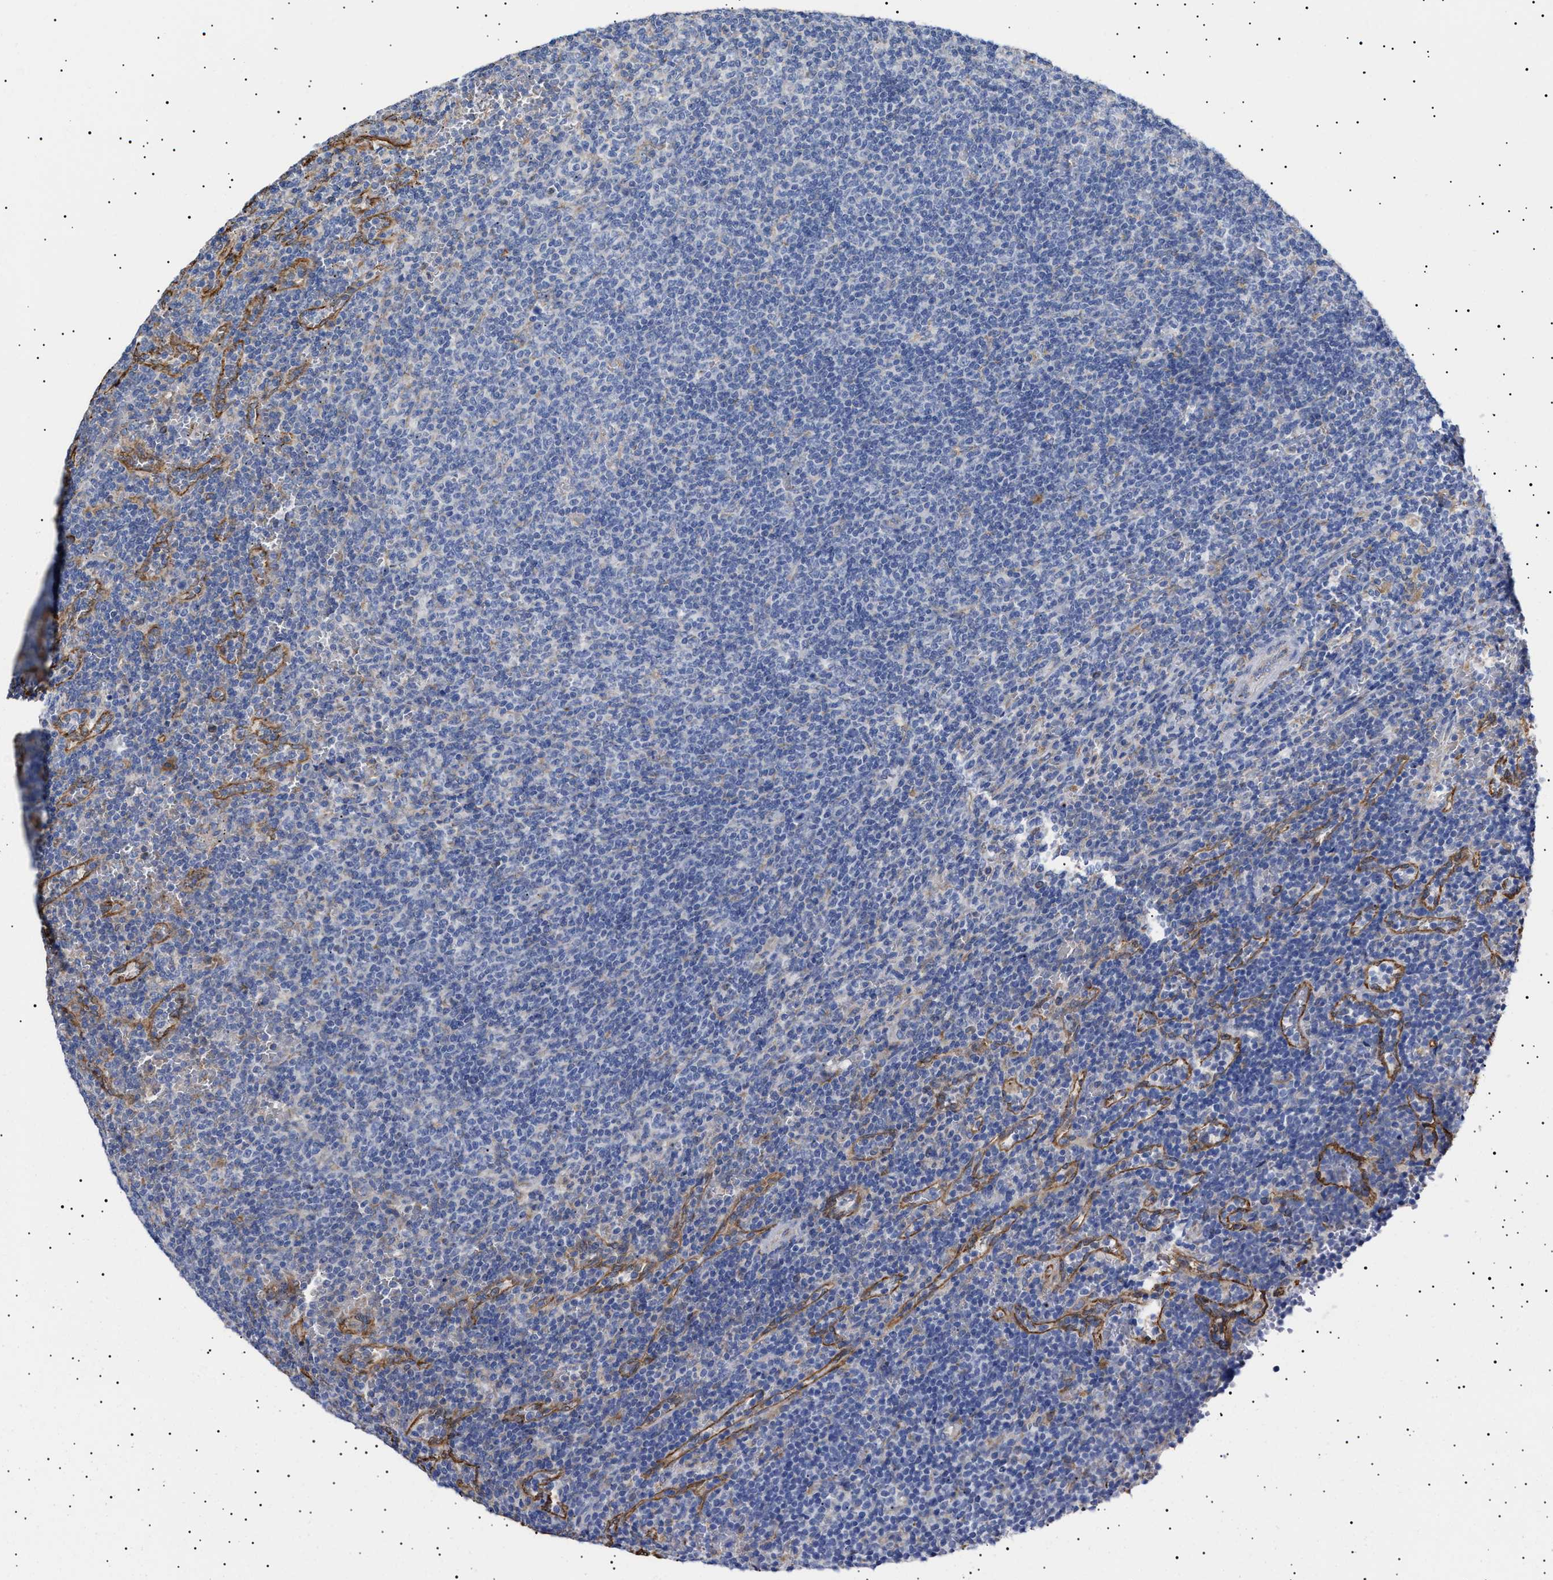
{"staining": {"intensity": "negative", "quantity": "none", "location": "none"}, "tissue": "lymphoma", "cell_type": "Tumor cells", "image_type": "cancer", "snomed": [{"axis": "morphology", "description": "Malignant lymphoma, non-Hodgkin's type, Low grade"}, {"axis": "topography", "description": "Spleen"}], "caption": "Immunohistochemical staining of low-grade malignant lymphoma, non-Hodgkin's type displays no significant expression in tumor cells.", "gene": "ERCC6L2", "patient": {"sex": "female", "age": 50}}